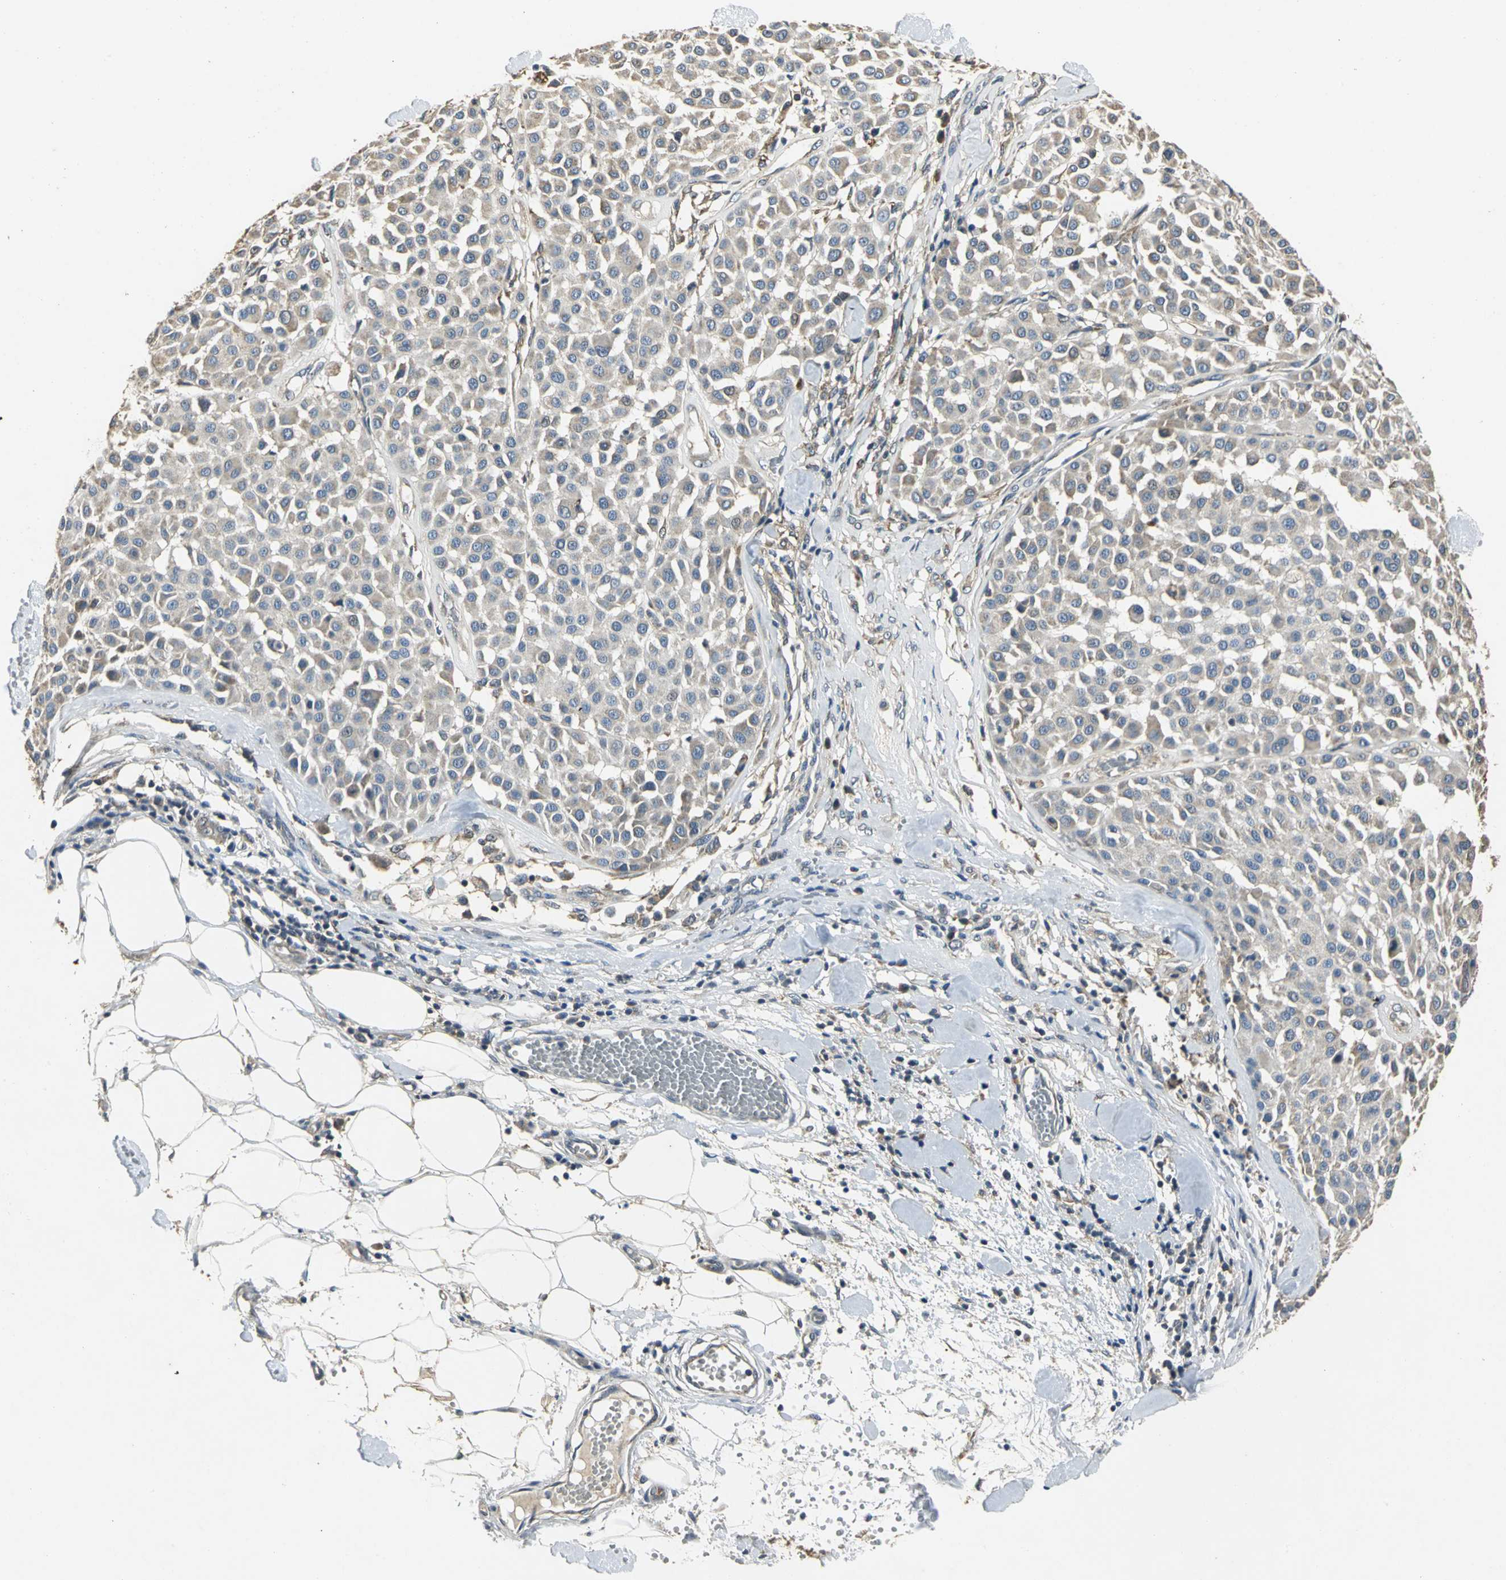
{"staining": {"intensity": "weak", "quantity": ">75%", "location": "cytoplasmic/membranous"}, "tissue": "melanoma", "cell_type": "Tumor cells", "image_type": "cancer", "snomed": [{"axis": "morphology", "description": "Malignant melanoma, Metastatic site"}, {"axis": "topography", "description": "Soft tissue"}], "caption": "Malignant melanoma (metastatic site) stained with a brown dye reveals weak cytoplasmic/membranous positive expression in approximately >75% of tumor cells.", "gene": "IRF3", "patient": {"sex": "male", "age": 41}}